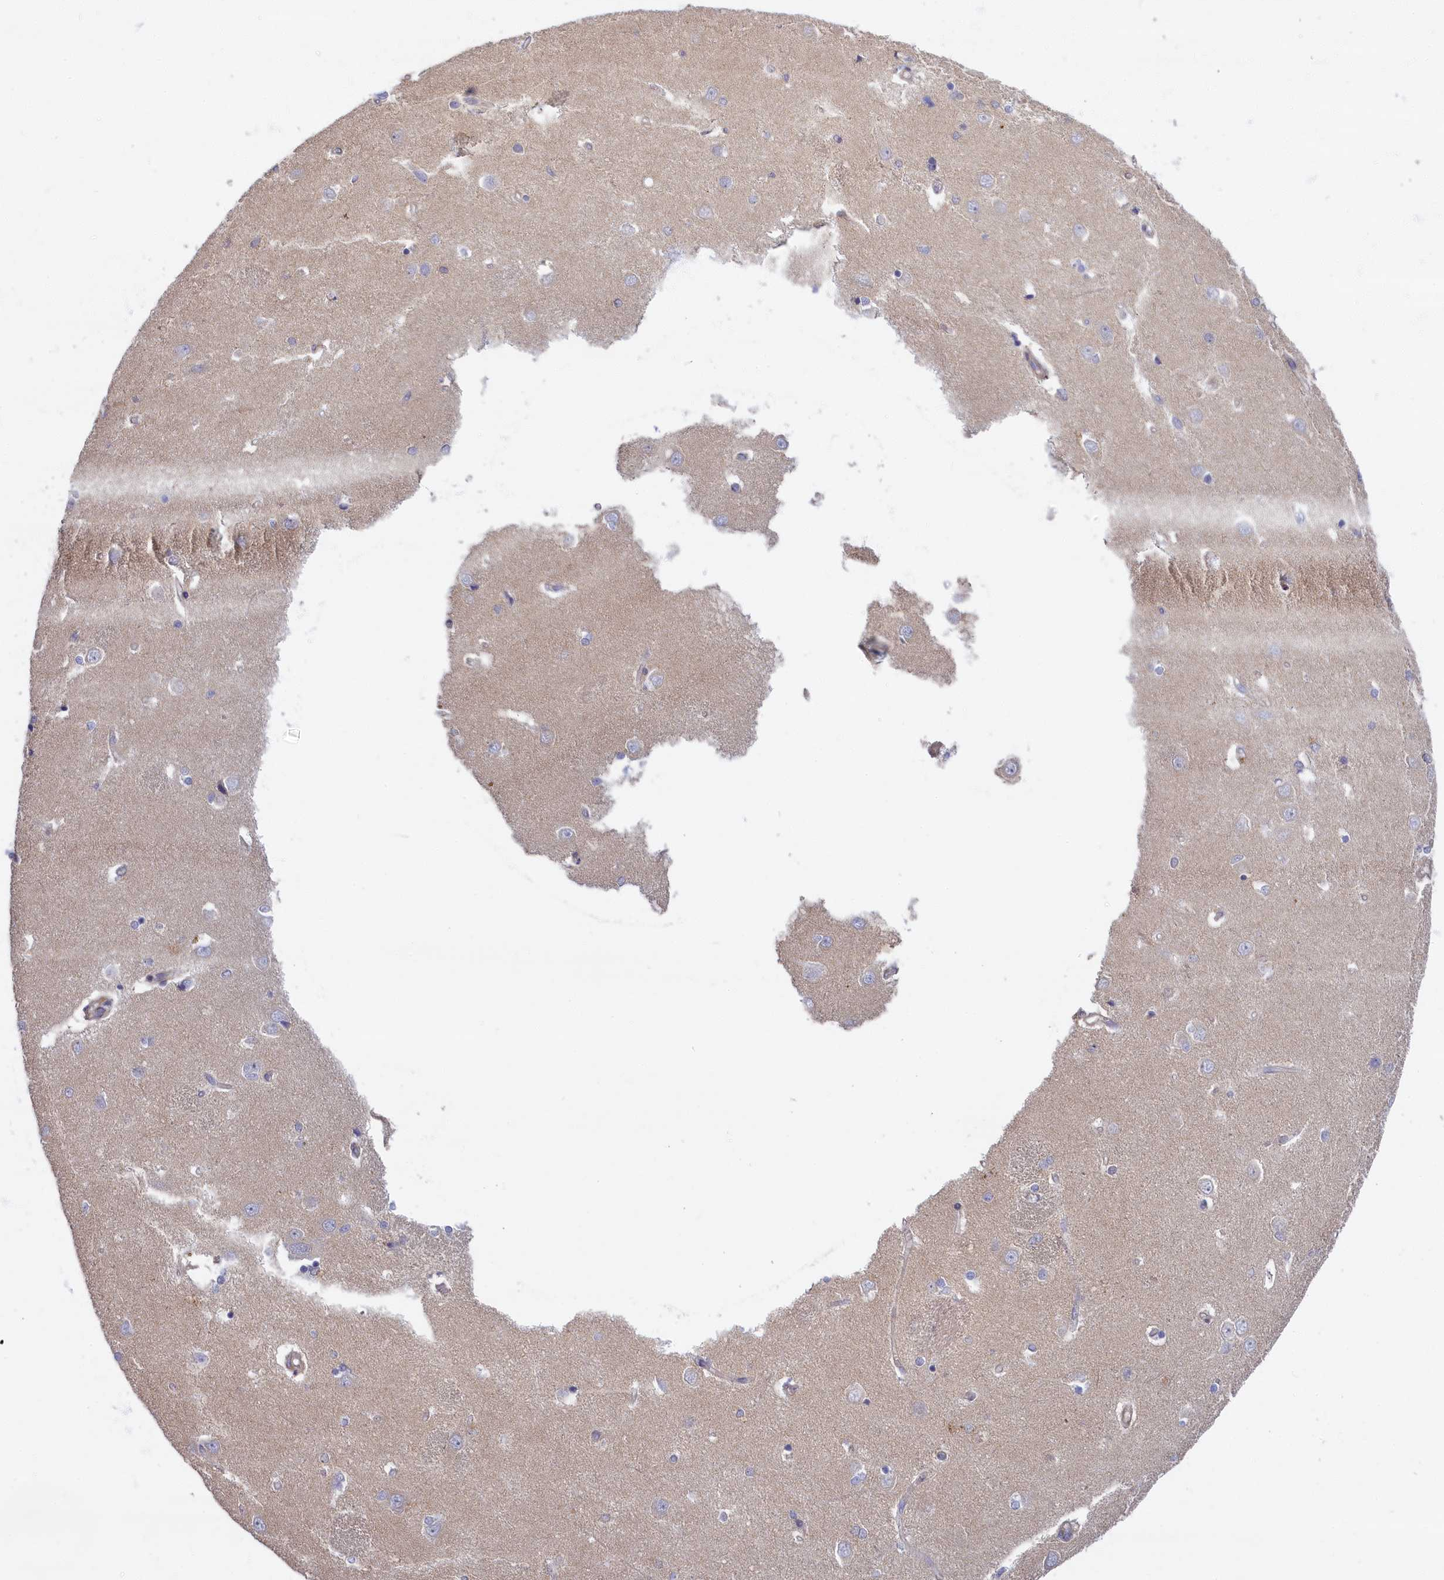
{"staining": {"intensity": "negative", "quantity": "none", "location": "none"}, "tissue": "caudate", "cell_type": "Glial cells", "image_type": "normal", "snomed": [{"axis": "morphology", "description": "Normal tissue, NOS"}, {"axis": "topography", "description": "Lateral ventricle wall"}], "caption": "DAB (3,3'-diaminobenzidine) immunohistochemical staining of benign caudate reveals no significant positivity in glial cells.", "gene": "TRPM4", "patient": {"sex": "male", "age": 37}}